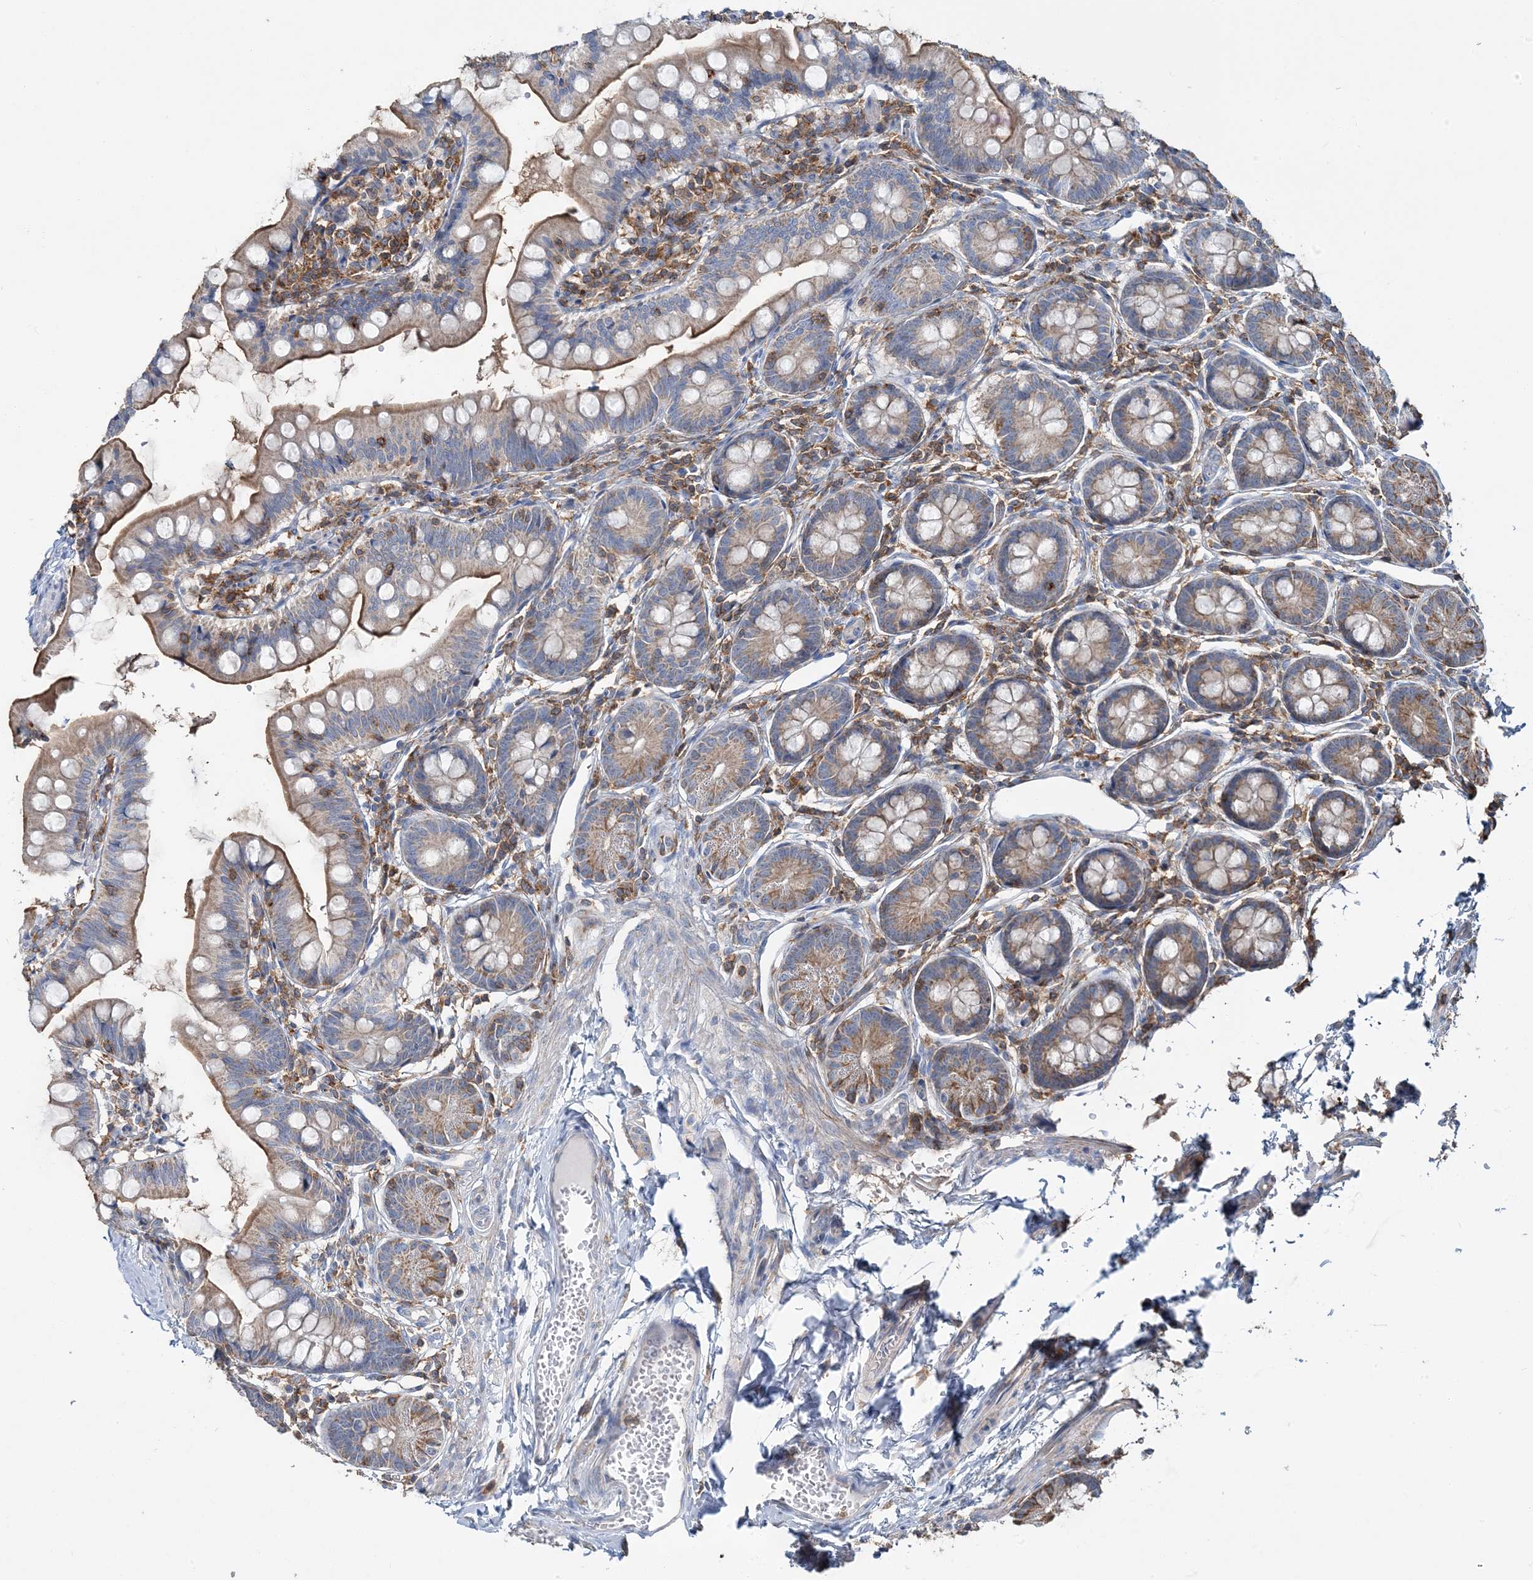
{"staining": {"intensity": "moderate", "quantity": ">75%", "location": "cytoplasmic/membranous"}, "tissue": "small intestine", "cell_type": "Glandular cells", "image_type": "normal", "snomed": [{"axis": "morphology", "description": "Normal tissue, NOS"}, {"axis": "topography", "description": "Small intestine"}], "caption": "Glandular cells display moderate cytoplasmic/membranous expression in approximately >75% of cells in benign small intestine.", "gene": "TMLHE", "patient": {"sex": "male", "age": 7}}